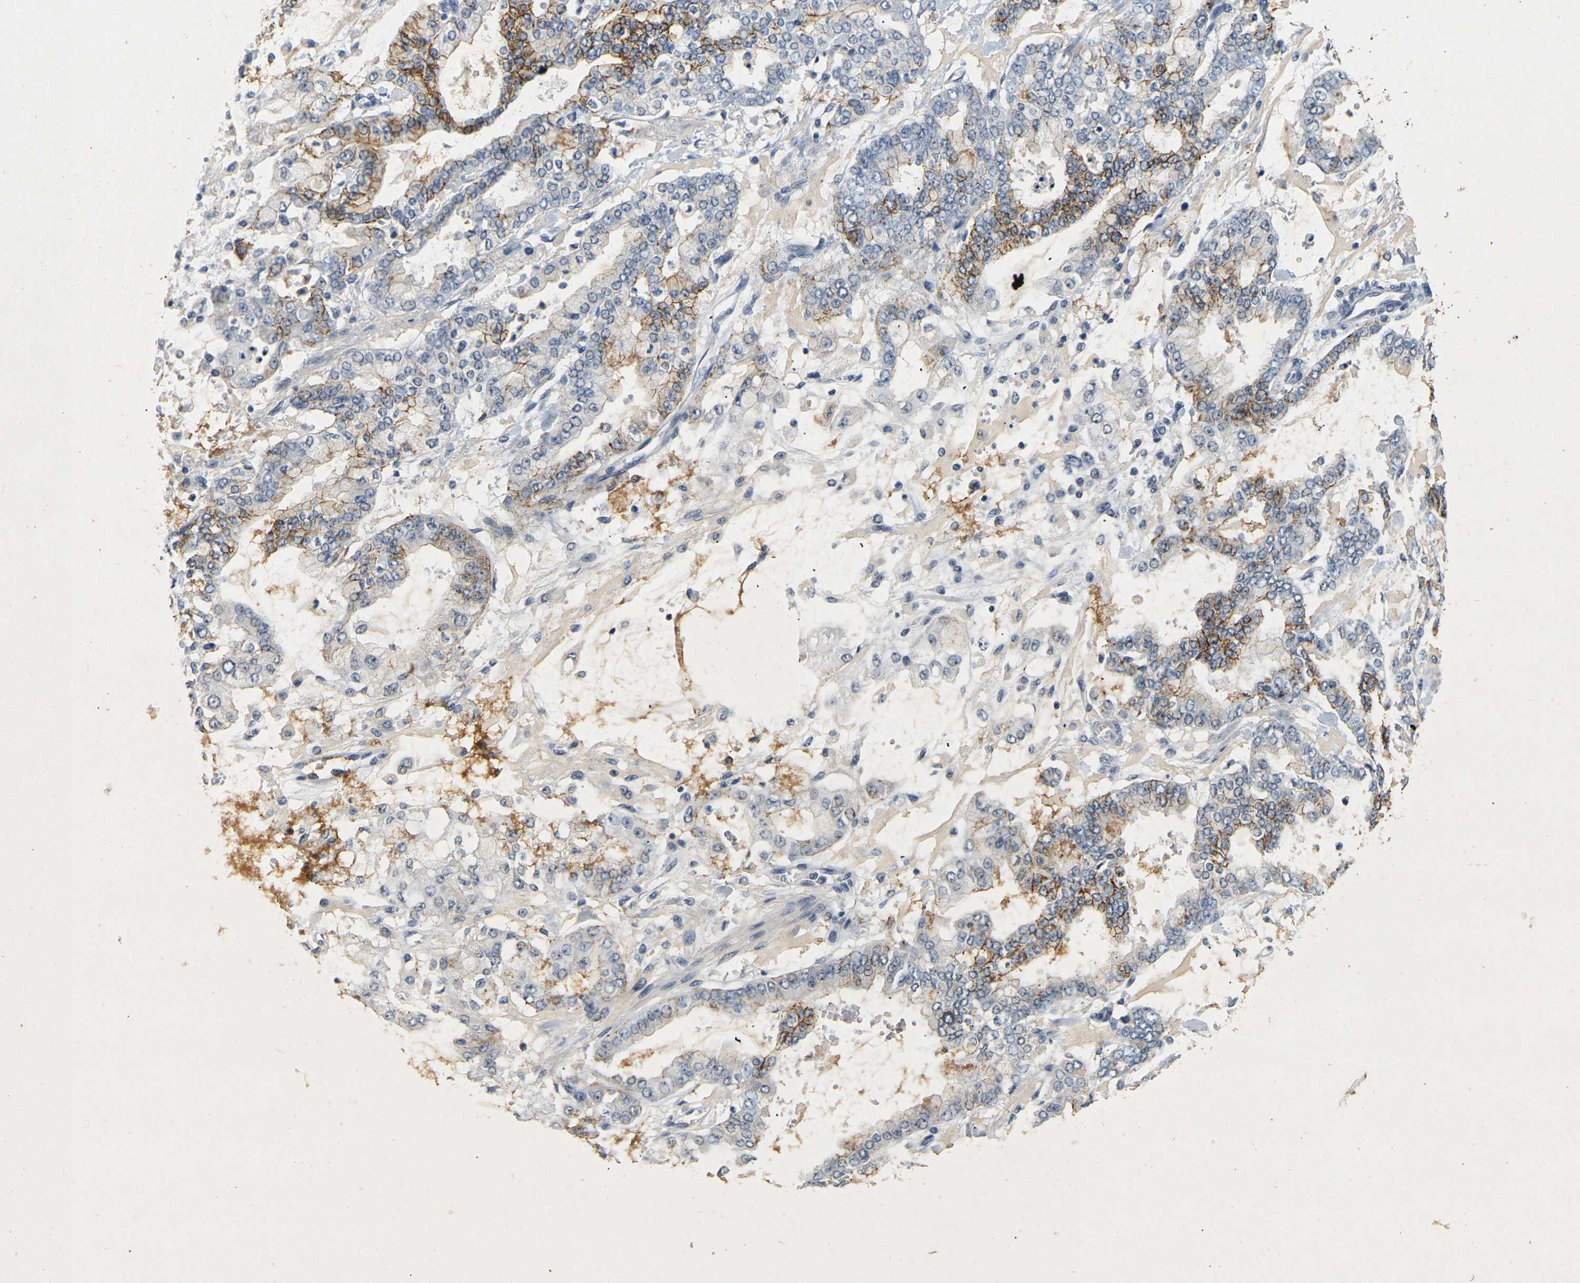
{"staining": {"intensity": "strong", "quantity": "25%-75%", "location": "cytoplasmic/membranous"}, "tissue": "stomach cancer", "cell_type": "Tumor cells", "image_type": "cancer", "snomed": [{"axis": "morphology", "description": "Normal tissue, NOS"}, {"axis": "morphology", "description": "Adenocarcinoma, NOS"}, {"axis": "topography", "description": "Stomach, upper"}, {"axis": "topography", "description": "Stomach"}], "caption": "Strong cytoplasmic/membranous protein expression is present in approximately 25%-75% of tumor cells in stomach adenocarcinoma.", "gene": "CLDN7", "patient": {"sex": "male", "age": 76}}